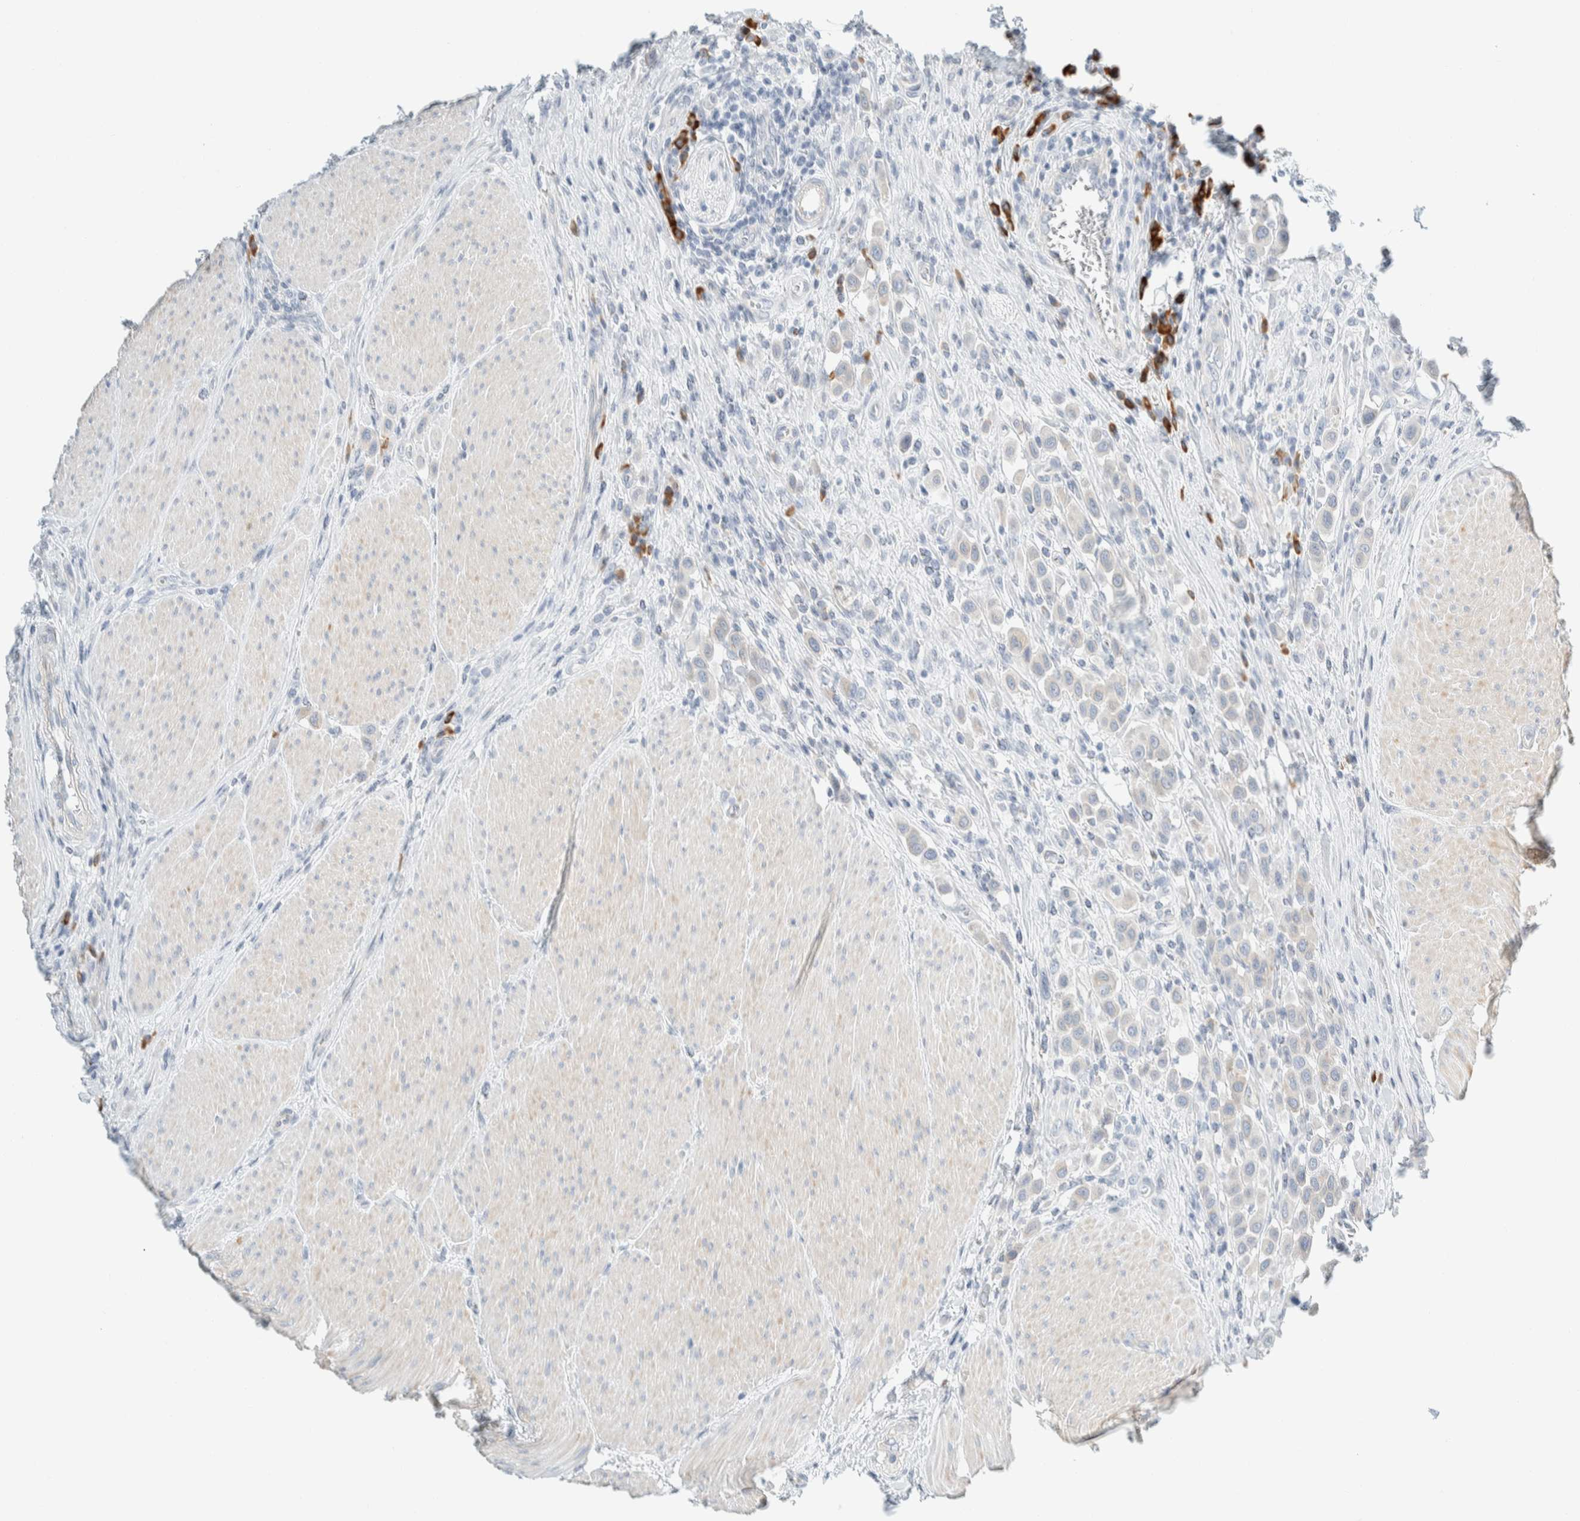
{"staining": {"intensity": "negative", "quantity": "none", "location": "none"}, "tissue": "urothelial cancer", "cell_type": "Tumor cells", "image_type": "cancer", "snomed": [{"axis": "morphology", "description": "Urothelial carcinoma, High grade"}, {"axis": "topography", "description": "Urinary bladder"}], "caption": "Immunohistochemistry of high-grade urothelial carcinoma exhibits no expression in tumor cells.", "gene": "ARHGAP27", "patient": {"sex": "male", "age": 50}}